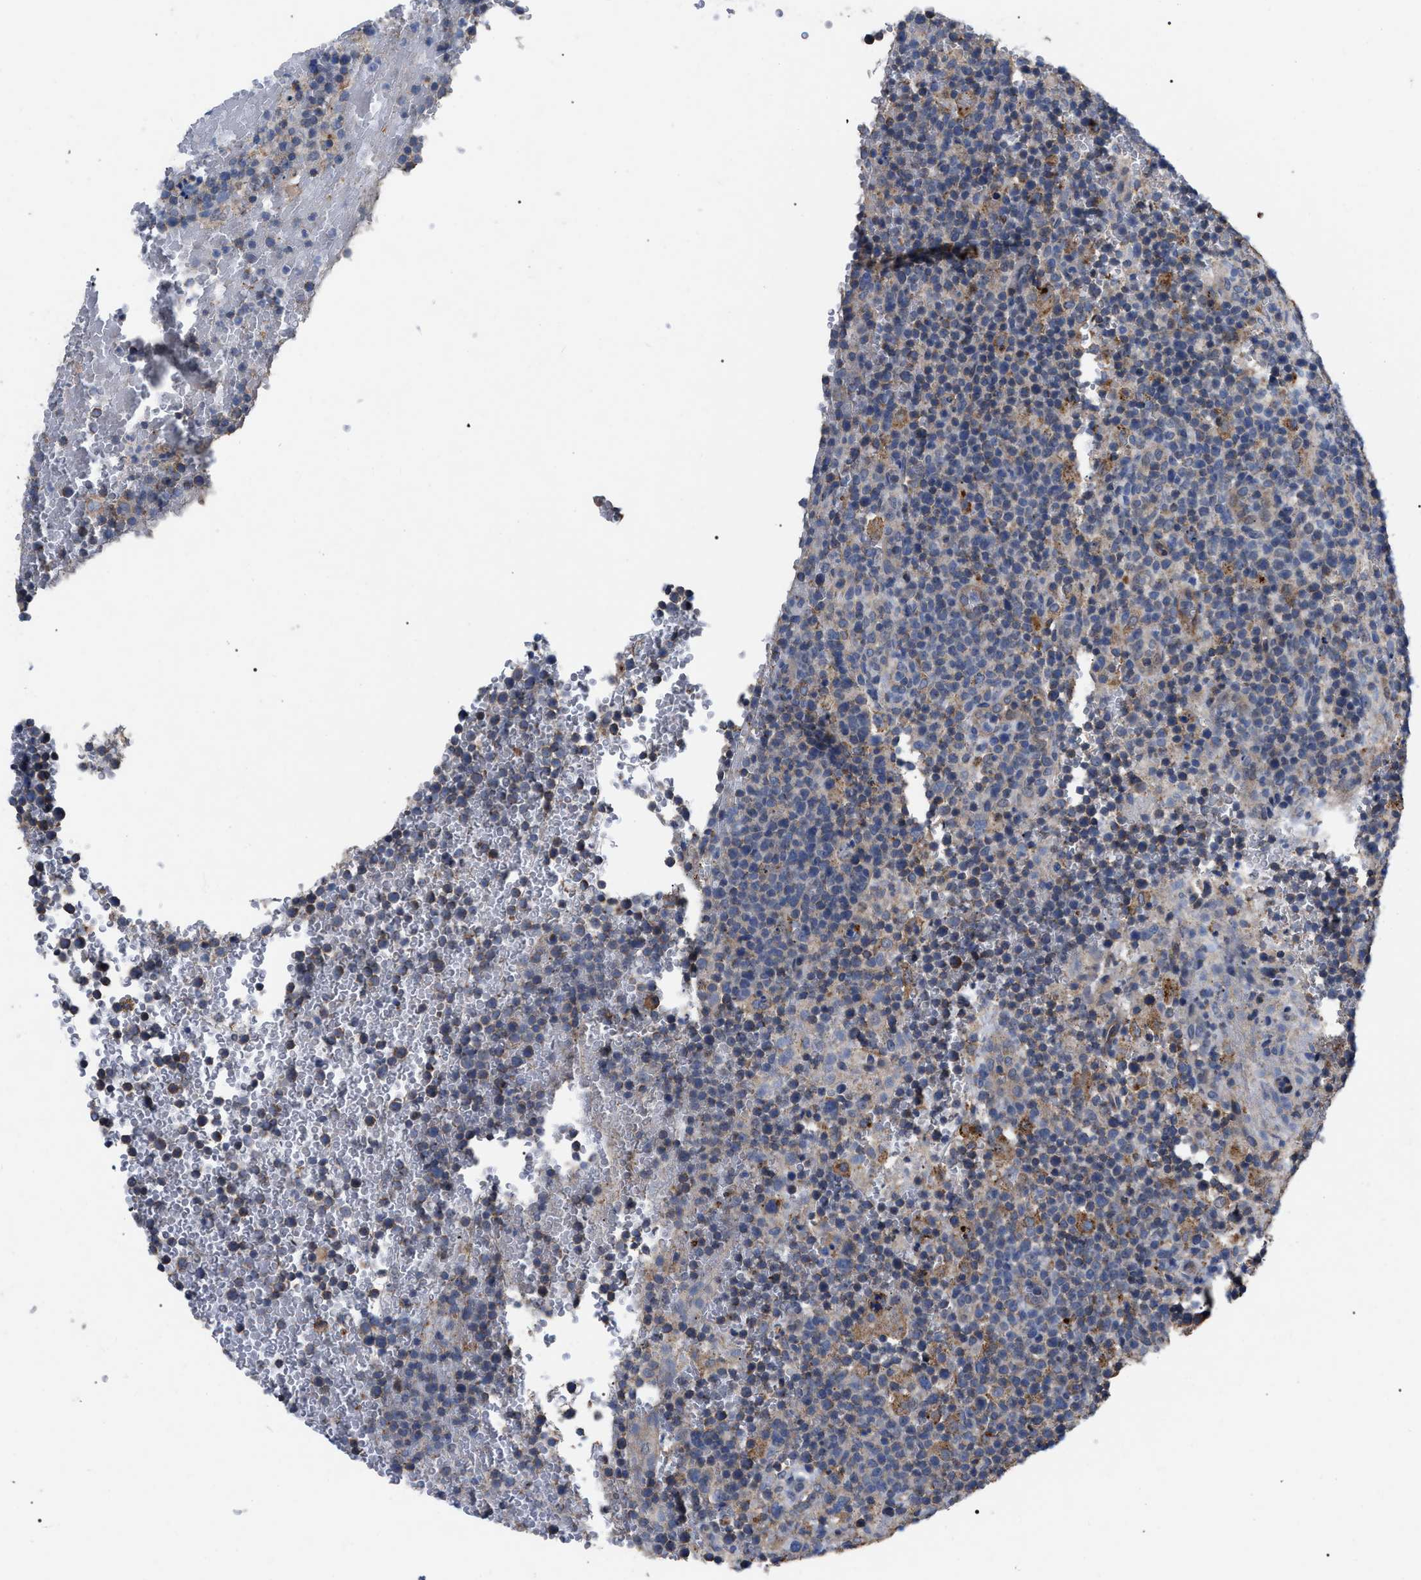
{"staining": {"intensity": "negative", "quantity": "none", "location": "none"}, "tissue": "lymphoma", "cell_type": "Tumor cells", "image_type": "cancer", "snomed": [{"axis": "morphology", "description": "Malignant lymphoma, non-Hodgkin's type, High grade"}, {"axis": "topography", "description": "Lymph node"}], "caption": "Tumor cells show no significant positivity in malignant lymphoma, non-Hodgkin's type (high-grade).", "gene": "FAM171A2", "patient": {"sex": "male", "age": 61}}